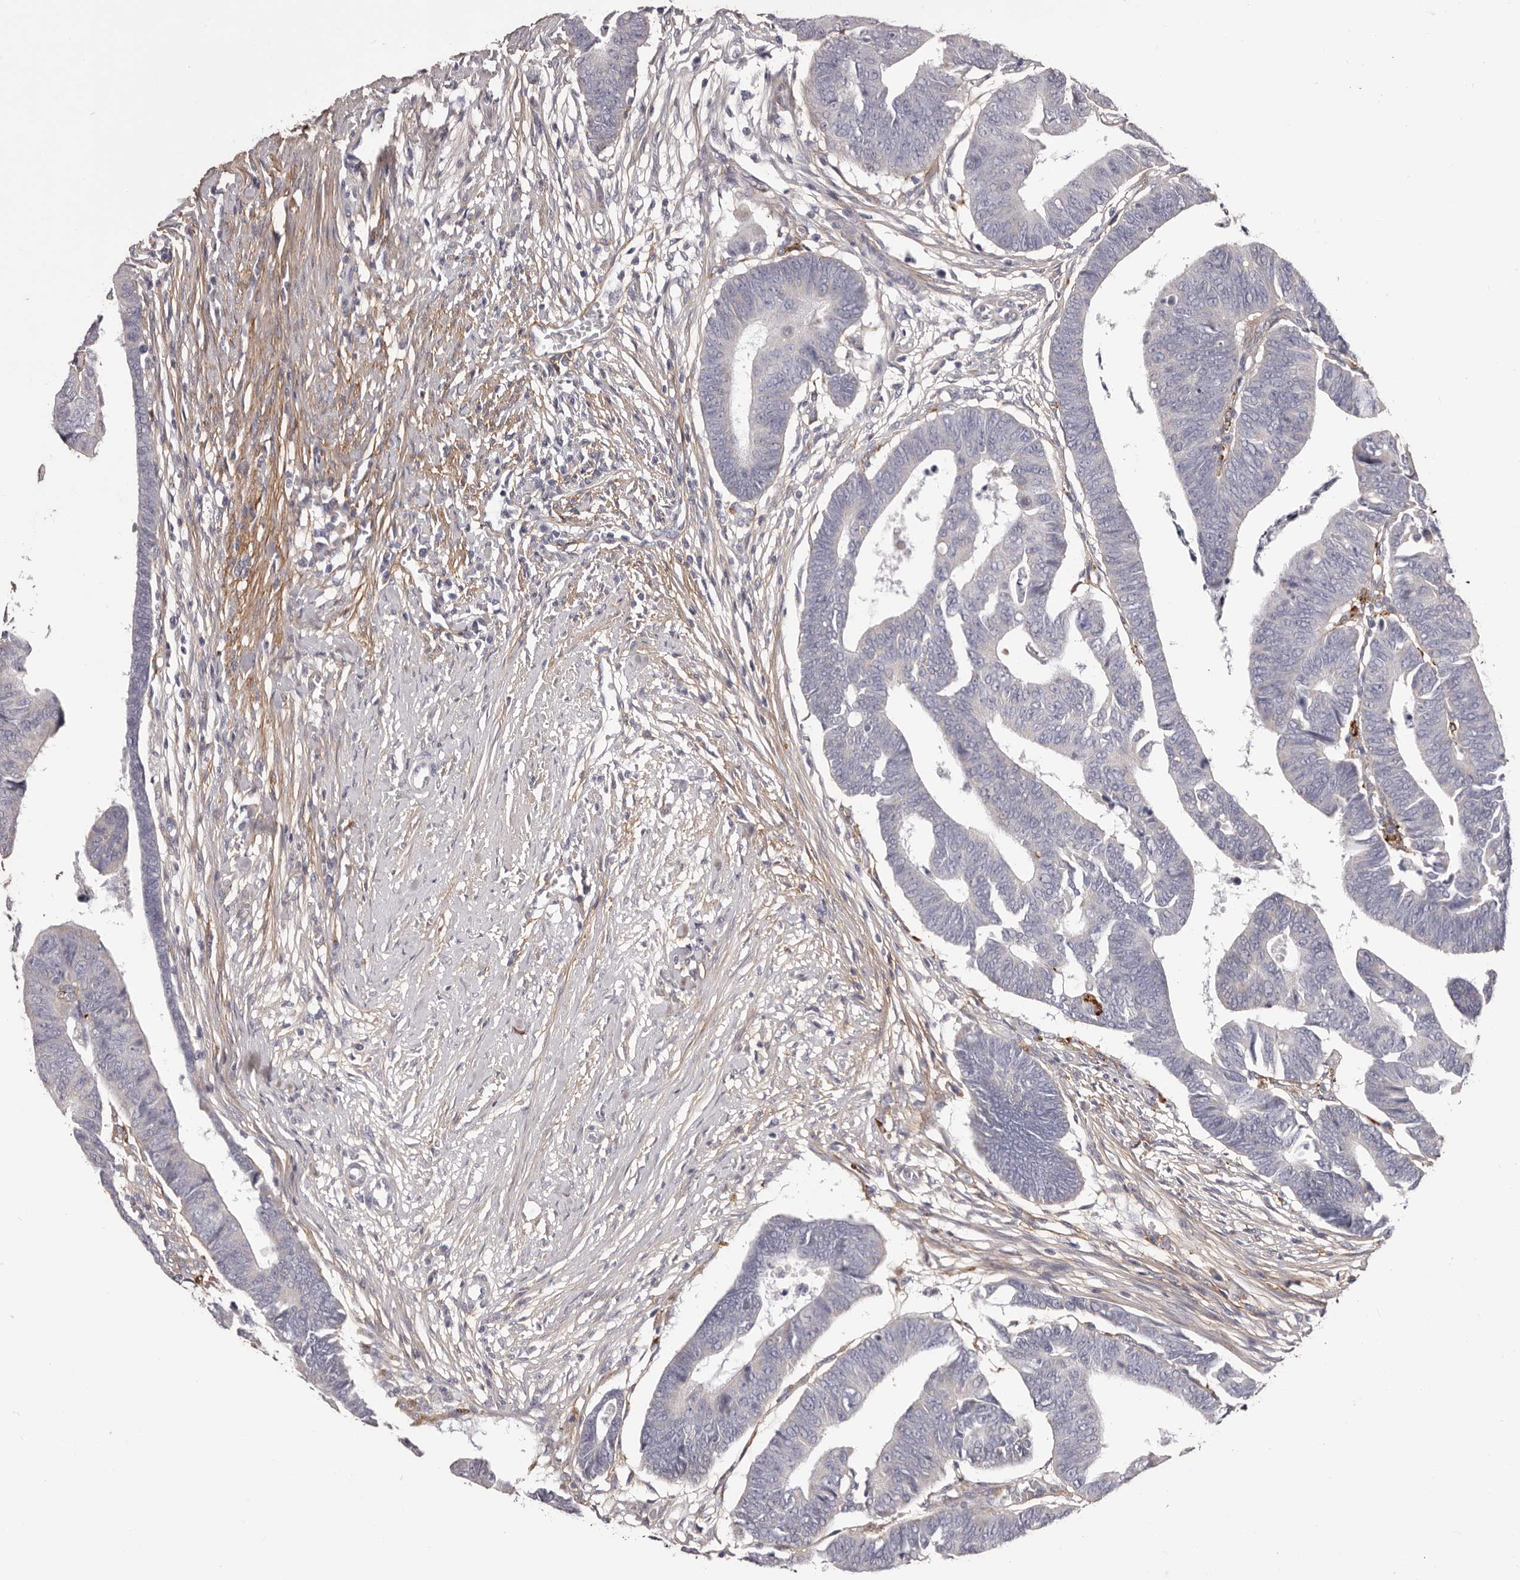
{"staining": {"intensity": "negative", "quantity": "none", "location": "none"}, "tissue": "colorectal cancer", "cell_type": "Tumor cells", "image_type": "cancer", "snomed": [{"axis": "morphology", "description": "Adenocarcinoma, NOS"}, {"axis": "topography", "description": "Rectum"}], "caption": "Tumor cells show no significant protein positivity in colorectal cancer (adenocarcinoma).", "gene": "COL6A1", "patient": {"sex": "female", "age": 65}}